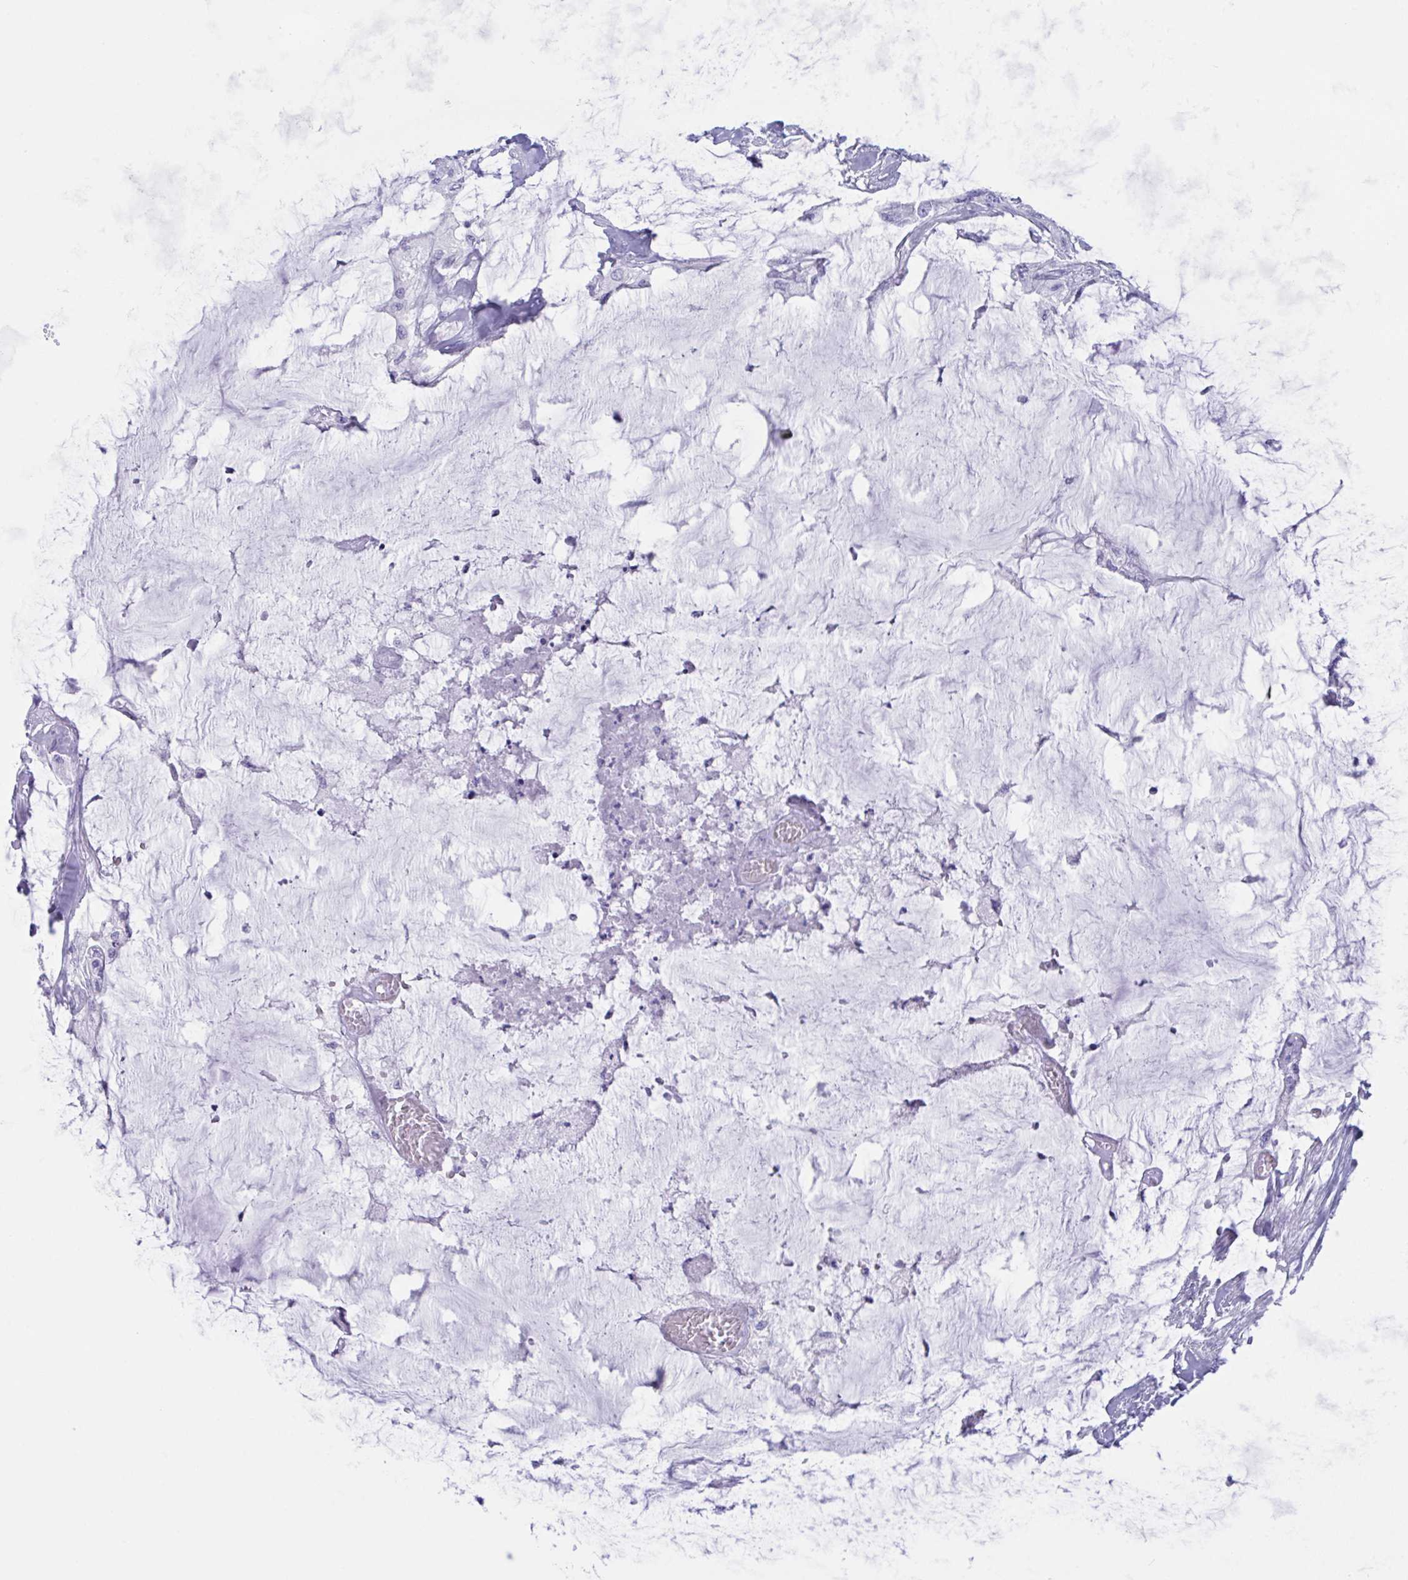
{"staining": {"intensity": "negative", "quantity": "none", "location": "none"}, "tissue": "colorectal cancer", "cell_type": "Tumor cells", "image_type": "cancer", "snomed": [{"axis": "morphology", "description": "Adenocarcinoma, NOS"}, {"axis": "topography", "description": "Rectum"}], "caption": "A histopathology image of human colorectal adenocarcinoma is negative for staining in tumor cells.", "gene": "ZNF850", "patient": {"sex": "female", "age": 59}}